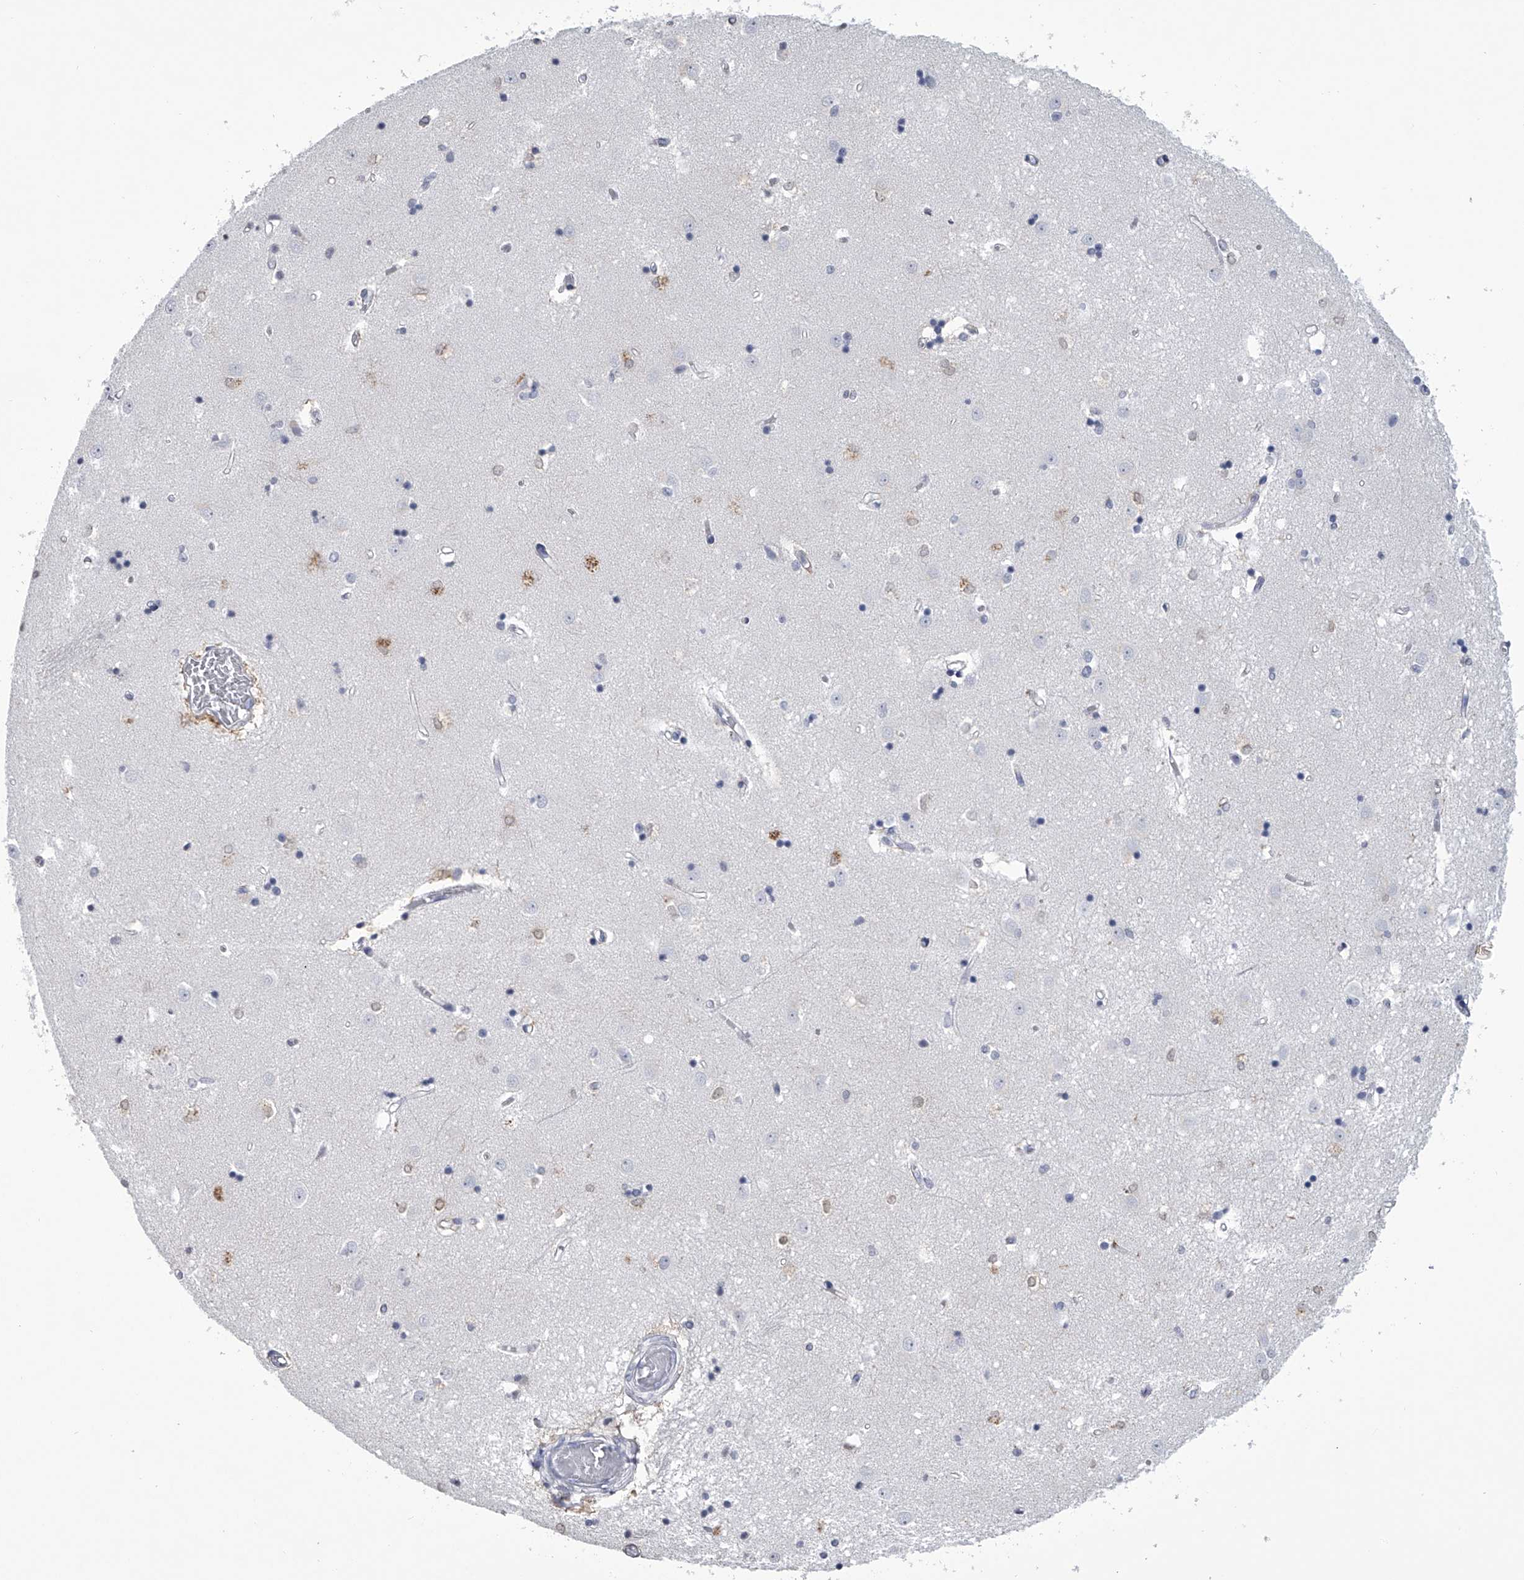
{"staining": {"intensity": "weak", "quantity": "<25%", "location": "cytoplasmic/membranous"}, "tissue": "caudate", "cell_type": "Glial cells", "image_type": "normal", "snomed": [{"axis": "morphology", "description": "Normal tissue, NOS"}, {"axis": "topography", "description": "Lateral ventricle wall"}], "caption": "Glial cells show no significant protein staining in benign caudate.", "gene": "TASP1", "patient": {"sex": "male", "age": 45}}